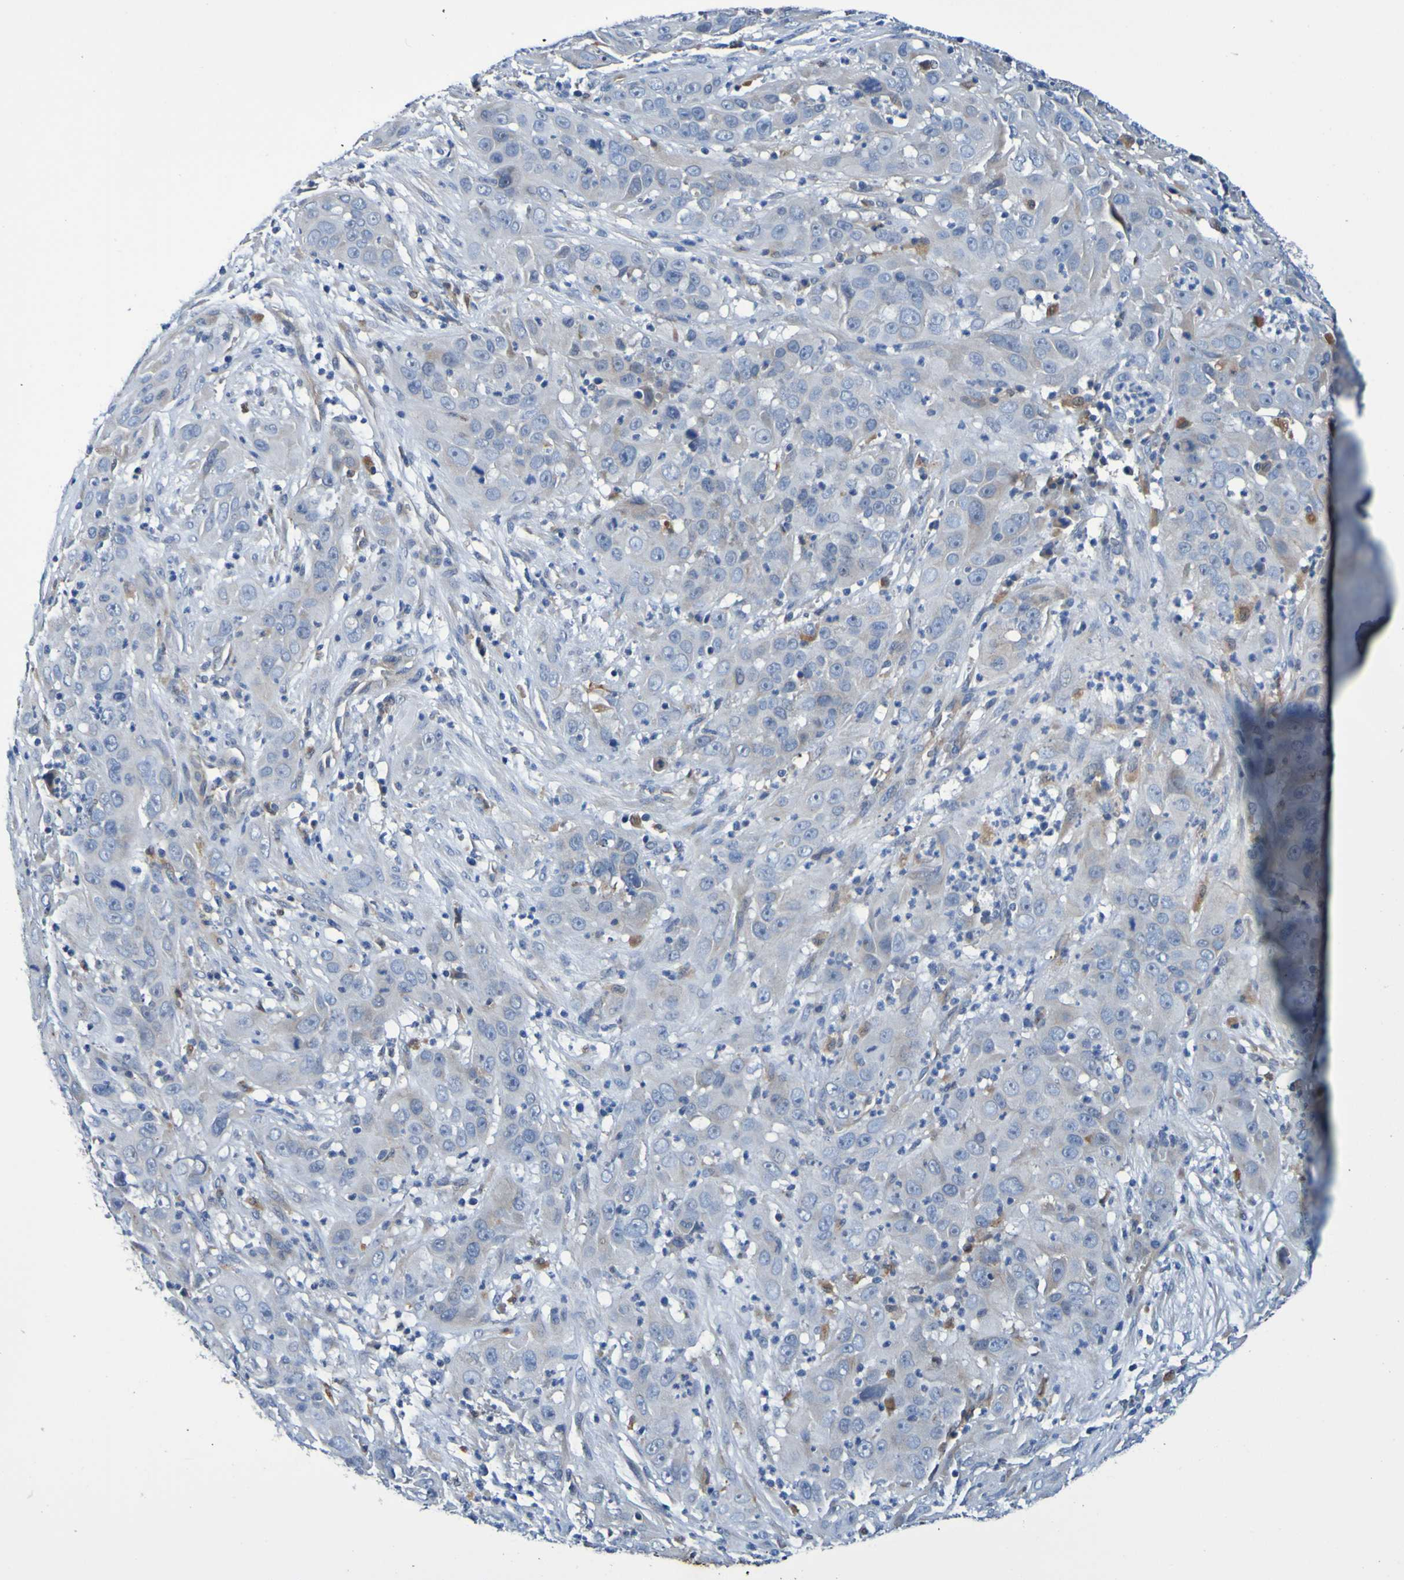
{"staining": {"intensity": "weak", "quantity": ">75%", "location": "cytoplasmic/membranous"}, "tissue": "cervical cancer", "cell_type": "Tumor cells", "image_type": "cancer", "snomed": [{"axis": "morphology", "description": "Squamous cell carcinoma, NOS"}, {"axis": "topography", "description": "Cervix"}], "caption": "Human squamous cell carcinoma (cervical) stained with a protein marker shows weak staining in tumor cells.", "gene": "METAP2", "patient": {"sex": "female", "age": 32}}